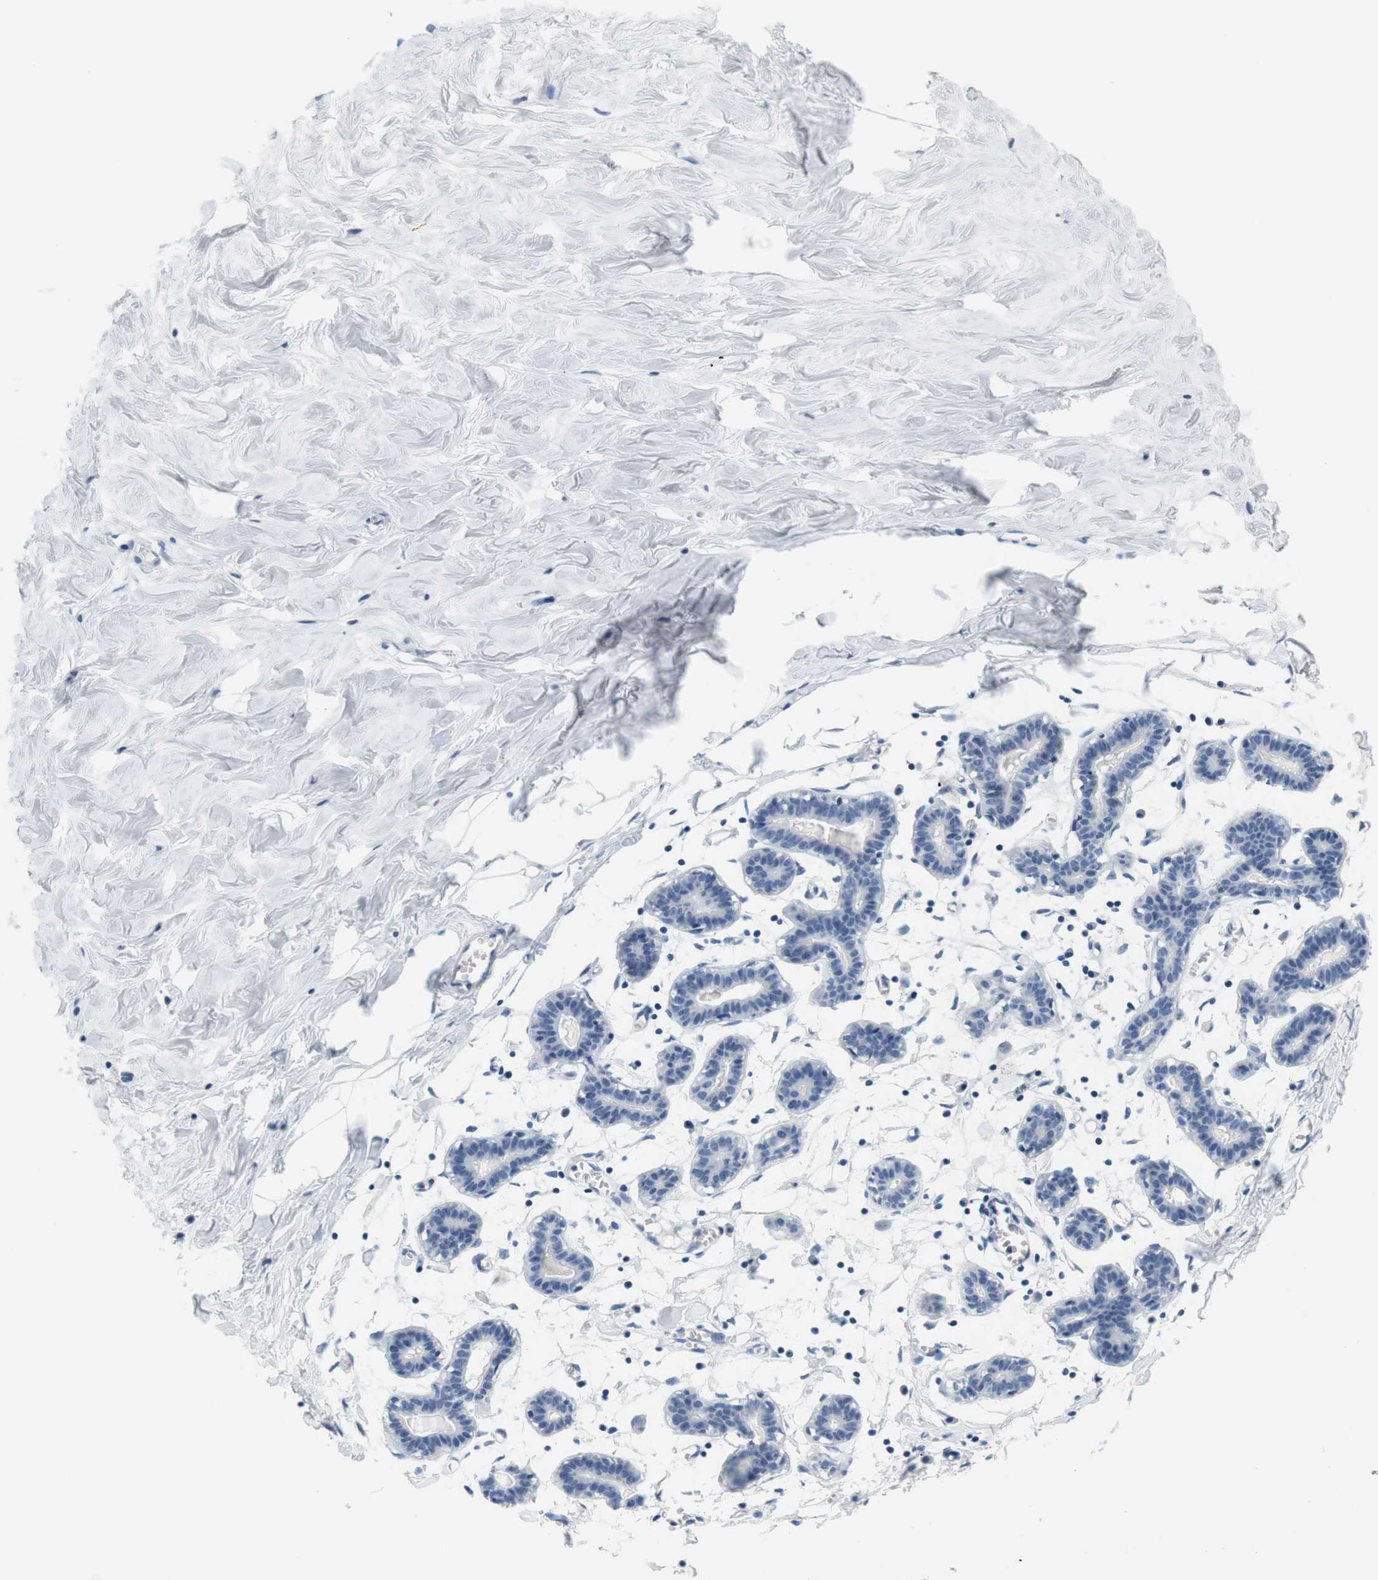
{"staining": {"intensity": "negative", "quantity": "none", "location": "none"}, "tissue": "breast", "cell_type": "Adipocytes", "image_type": "normal", "snomed": [{"axis": "morphology", "description": "Normal tissue, NOS"}, {"axis": "topography", "description": "Breast"}], "caption": "High magnification brightfield microscopy of normal breast stained with DAB (3,3'-diaminobenzidine) (brown) and counterstained with hematoxylin (blue): adipocytes show no significant positivity. (Brightfield microscopy of DAB (3,3'-diaminobenzidine) IHC at high magnification).", "gene": "HRH2", "patient": {"sex": "female", "age": 27}}